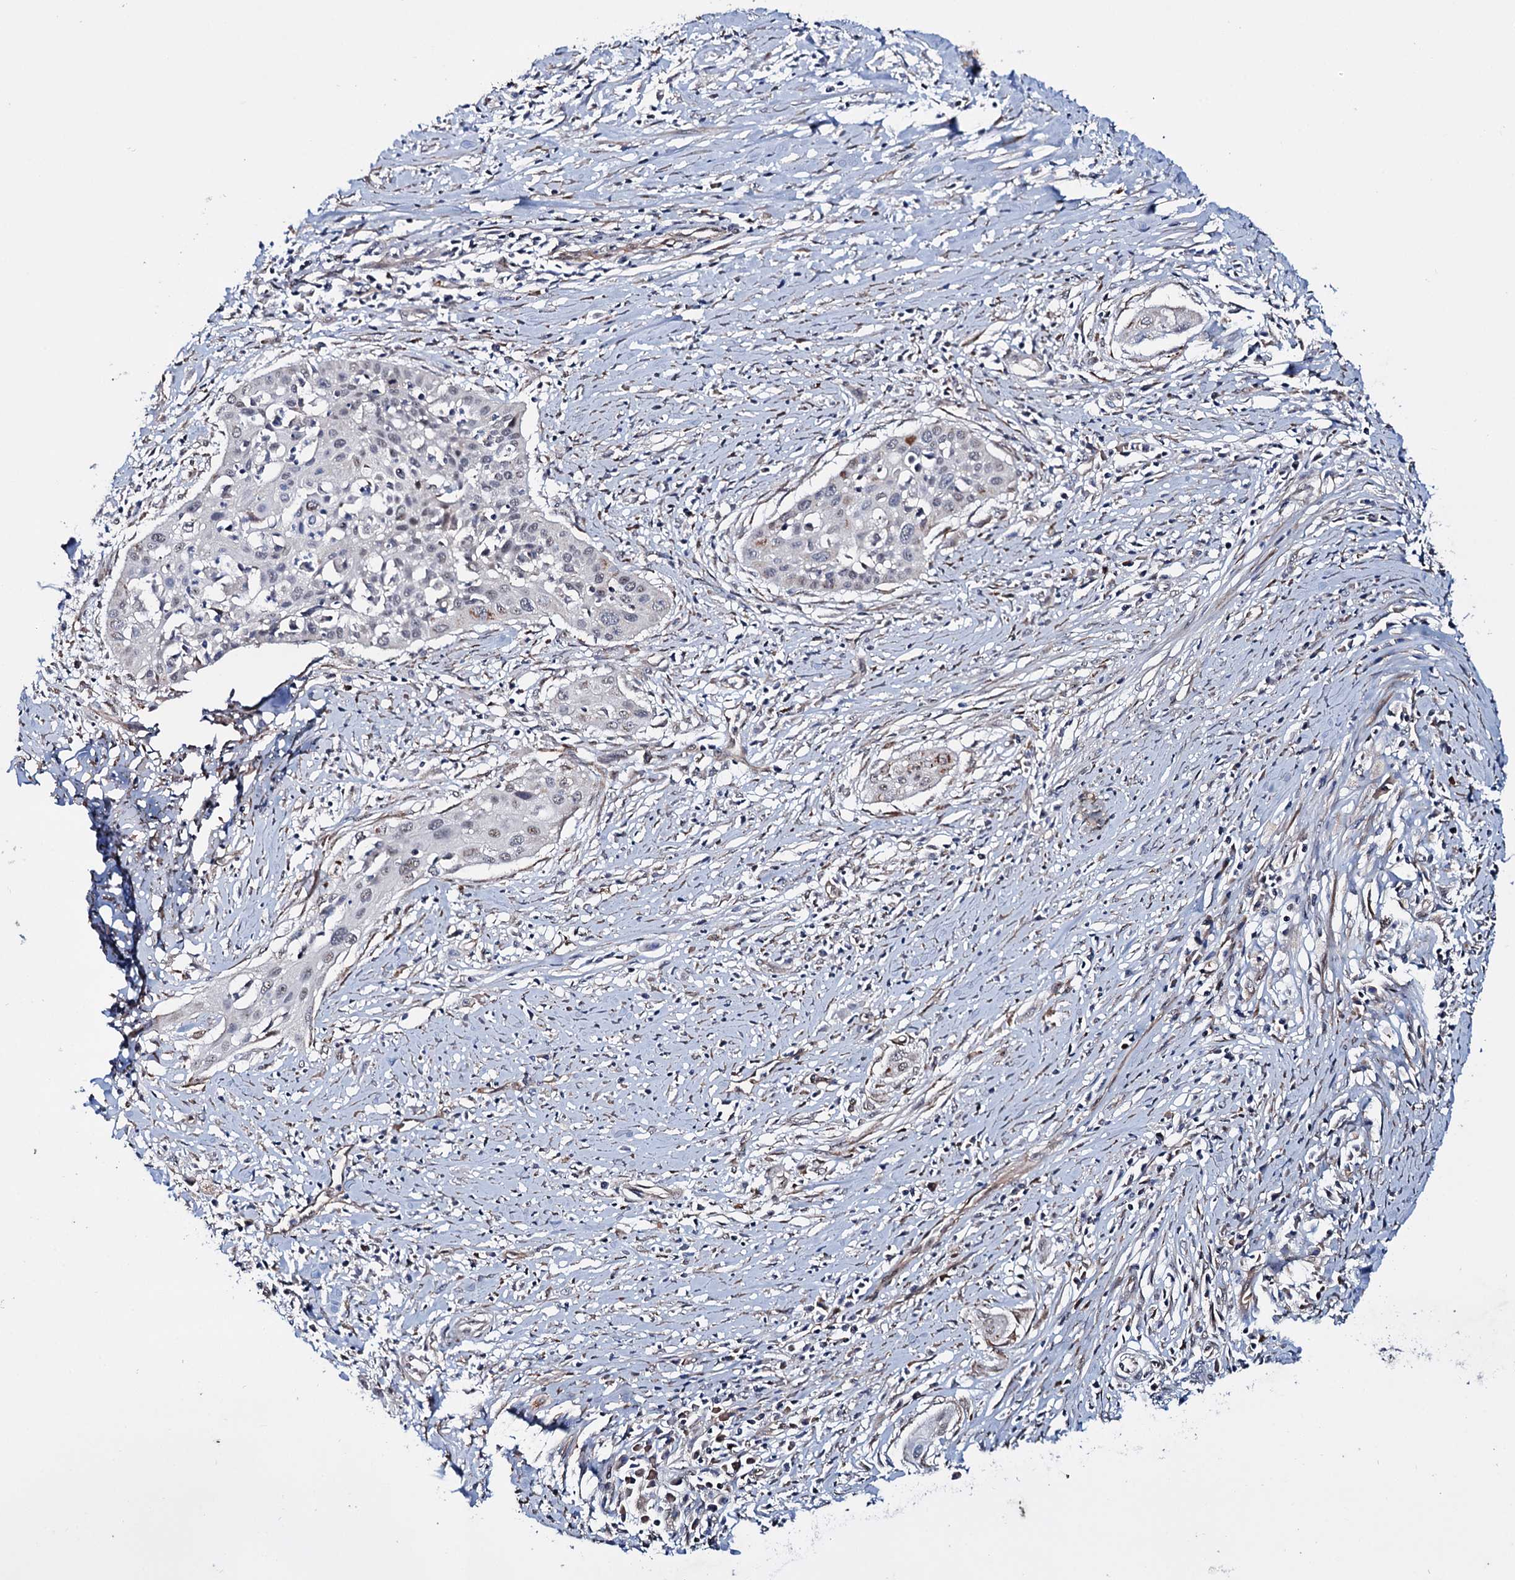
{"staining": {"intensity": "weak", "quantity": "<25%", "location": "nuclear"}, "tissue": "cervical cancer", "cell_type": "Tumor cells", "image_type": "cancer", "snomed": [{"axis": "morphology", "description": "Squamous cell carcinoma, NOS"}, {"axis": "topography", "description": "Cervix"}], "caption": "A high-resolution image shows IHC staining of squamous cell carcinoma (cervical), which exhibits no significant expression in tumor cells.", "gene": "PTDSS2", "patient": {"sex": "female", "age": 34}}